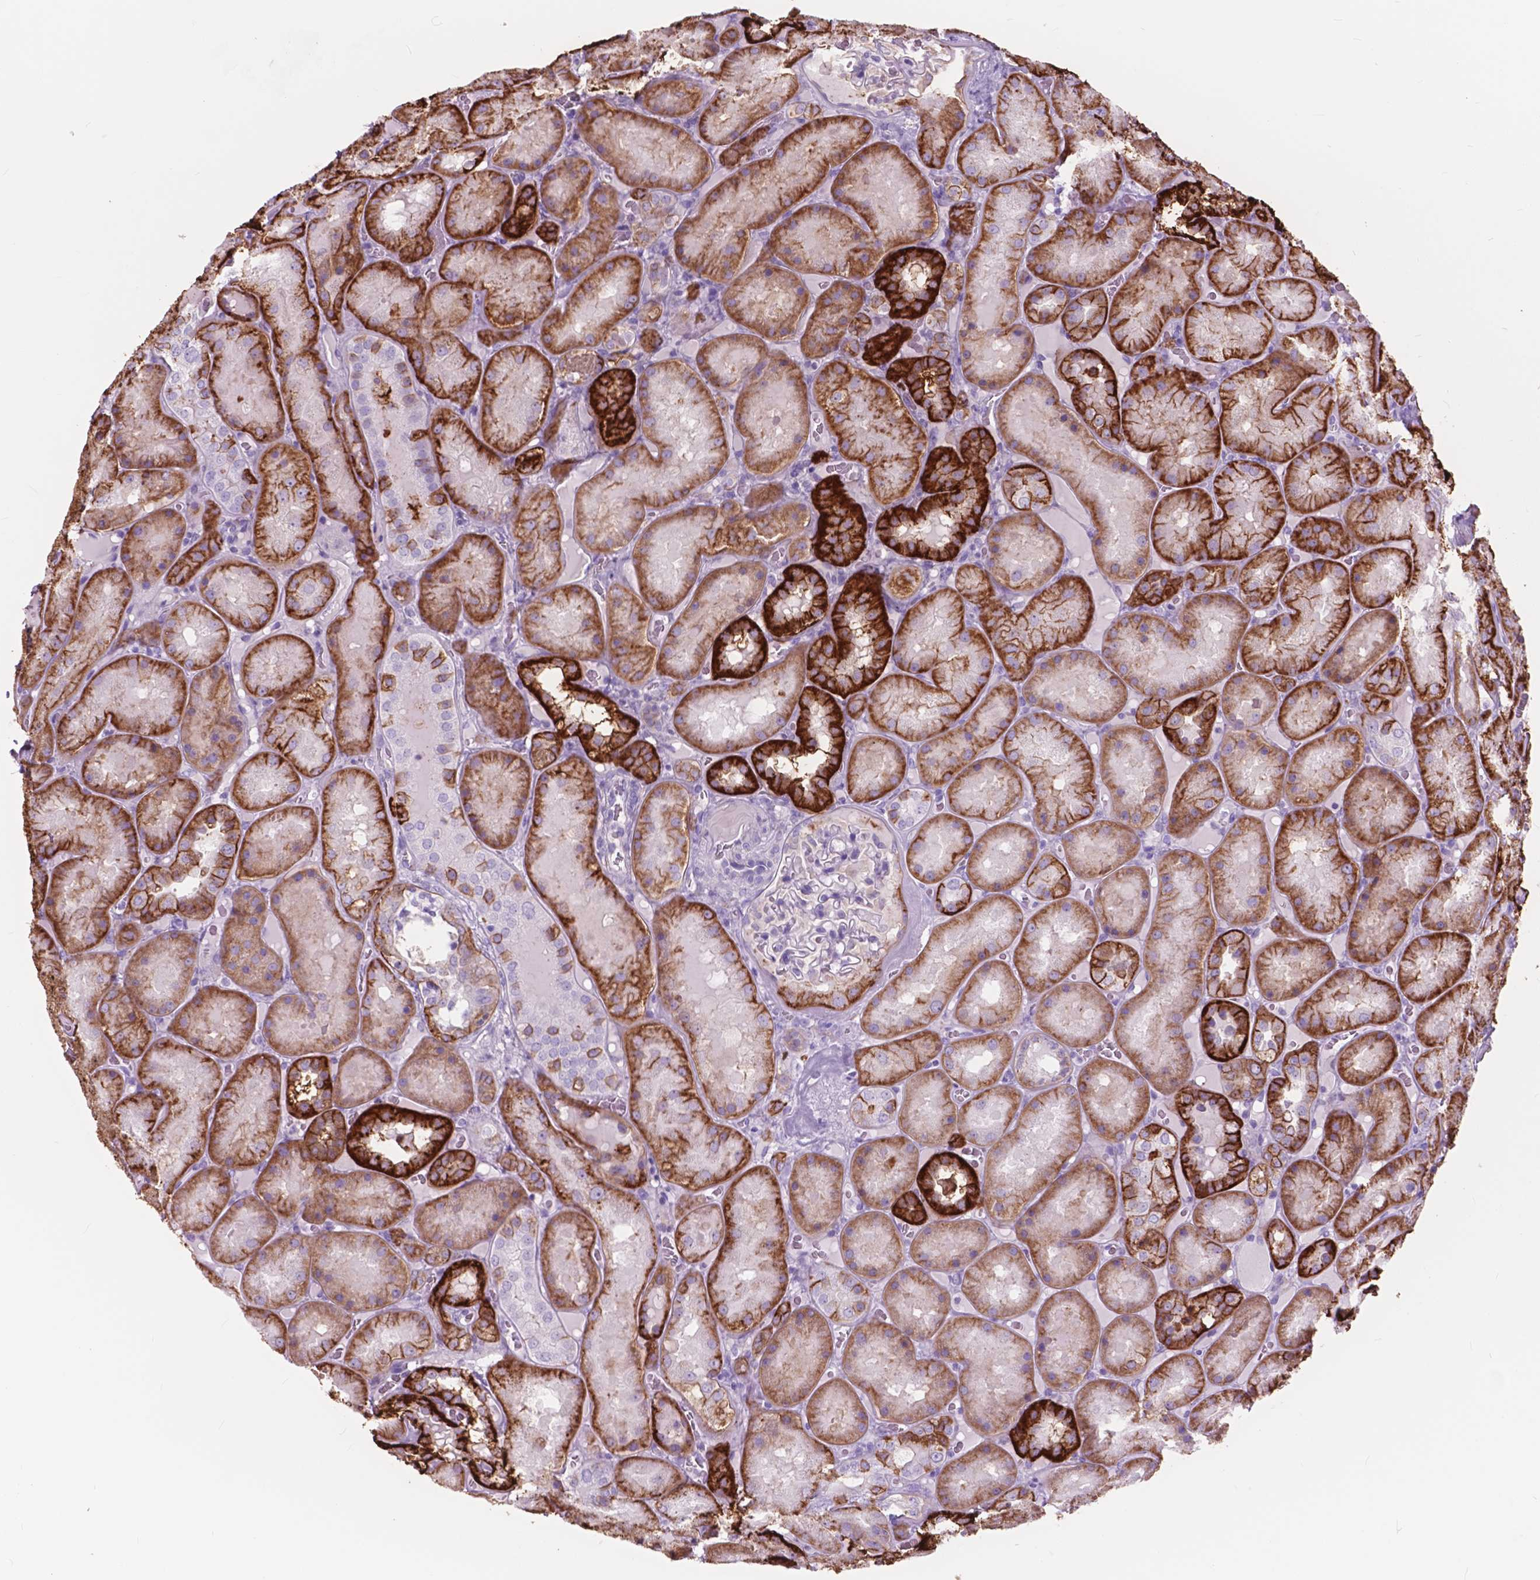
{"staining": {"intensity": "negative", "quantity": "none", "location": "none"}, "tissue": "kidney", "cell_type": "Cells in glomeruli", "image_type": "normal", "snomed": [{"axis": "morphology", "description": "Normal tissue, NOS"}, {"axis": "topography", "description": "Kidney"}], "caption": "IHC micrograph of normal kidney: human kidney stained with DAB exhibits no significant protein expression in cells in glomeruli.", "gene": "FXYD2", "patient": {"sex": "male", "age": 73}}